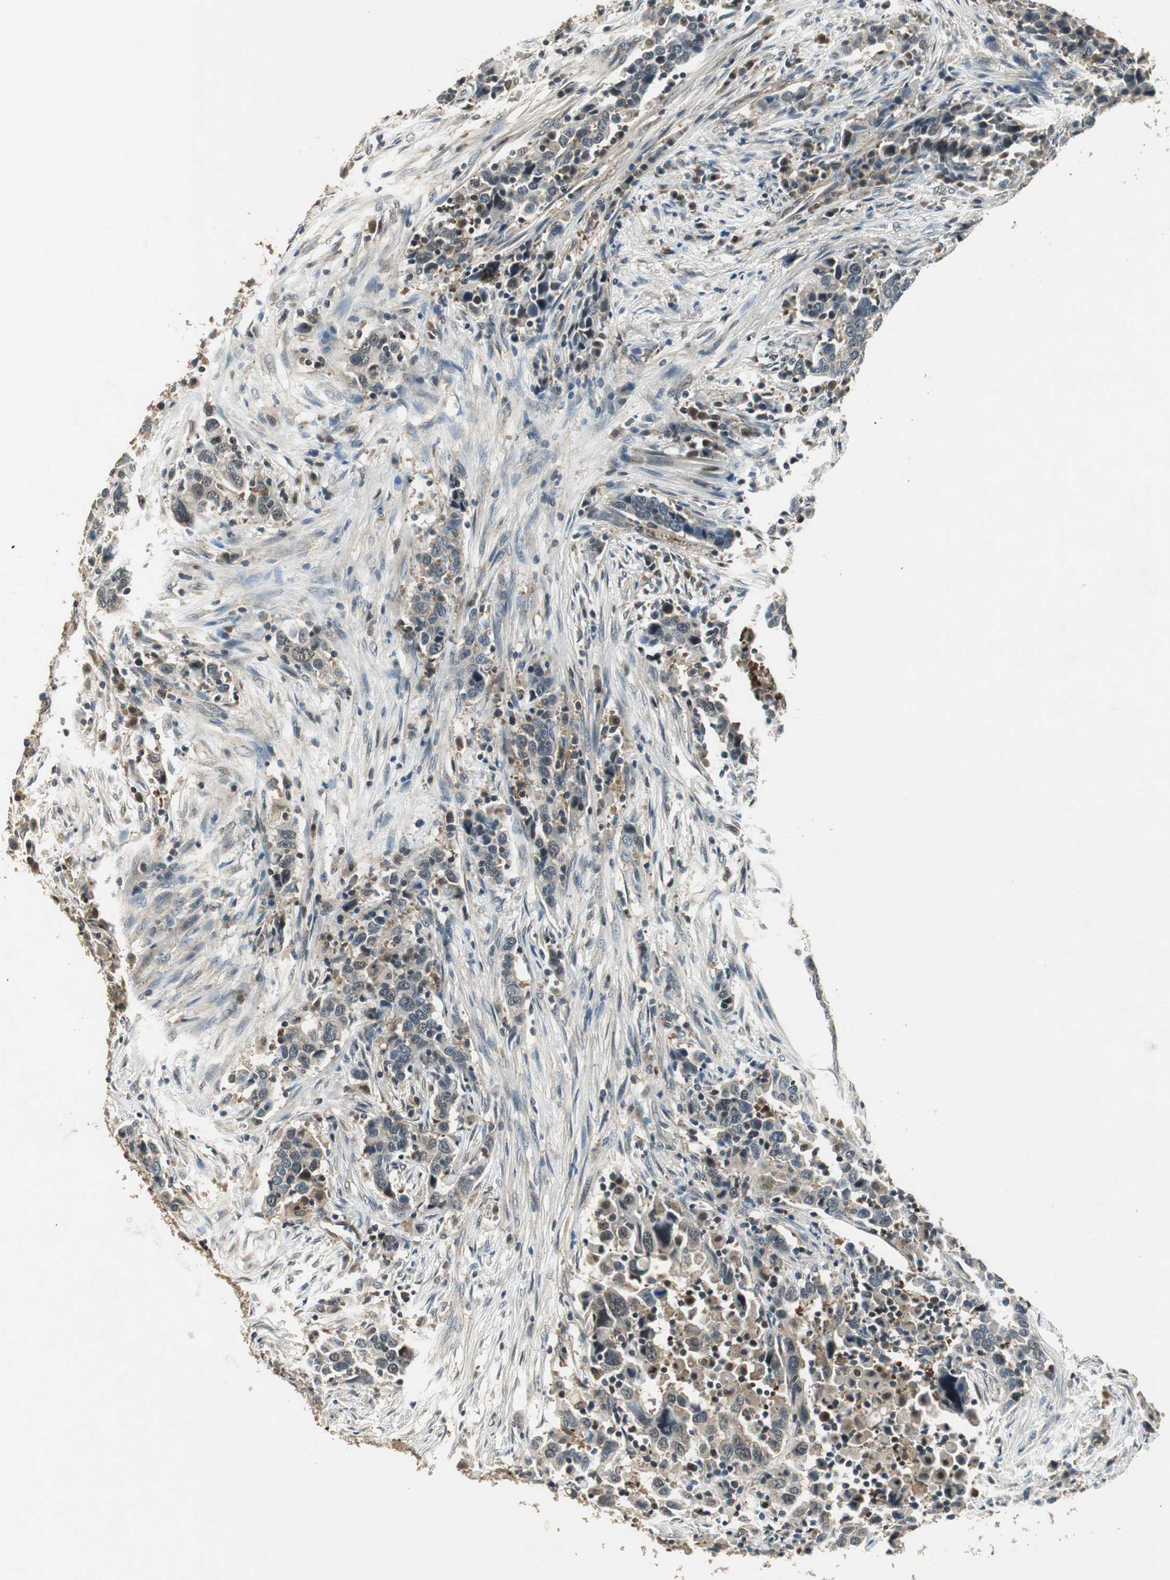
{"staining": {"intensity": "weak", "quantity": ">75%", "location": "cytoplasmic/membranous"}, "tissue": "urothelial cancer", "cell_type": "Tumor cells", "image_type": "cancer", "snomed": [{"axis": "morphology", "description": "Urothelial carcinoma, High grade"}, {"axis": "topography", "description": "Urinary bladder"}], "caption": "Urothelial cancer was stained to show a protein in brown. There is low levels of weak cytoplasmic/membranous positivity in approximately >75% of tumor cells. The staining was performed using DAB, with brown indicating positive protein expression. Nuclei are stained blue with hematoxylin.", "gene": "PSMB4", "patient": {"sex": "male", "age": 61}}